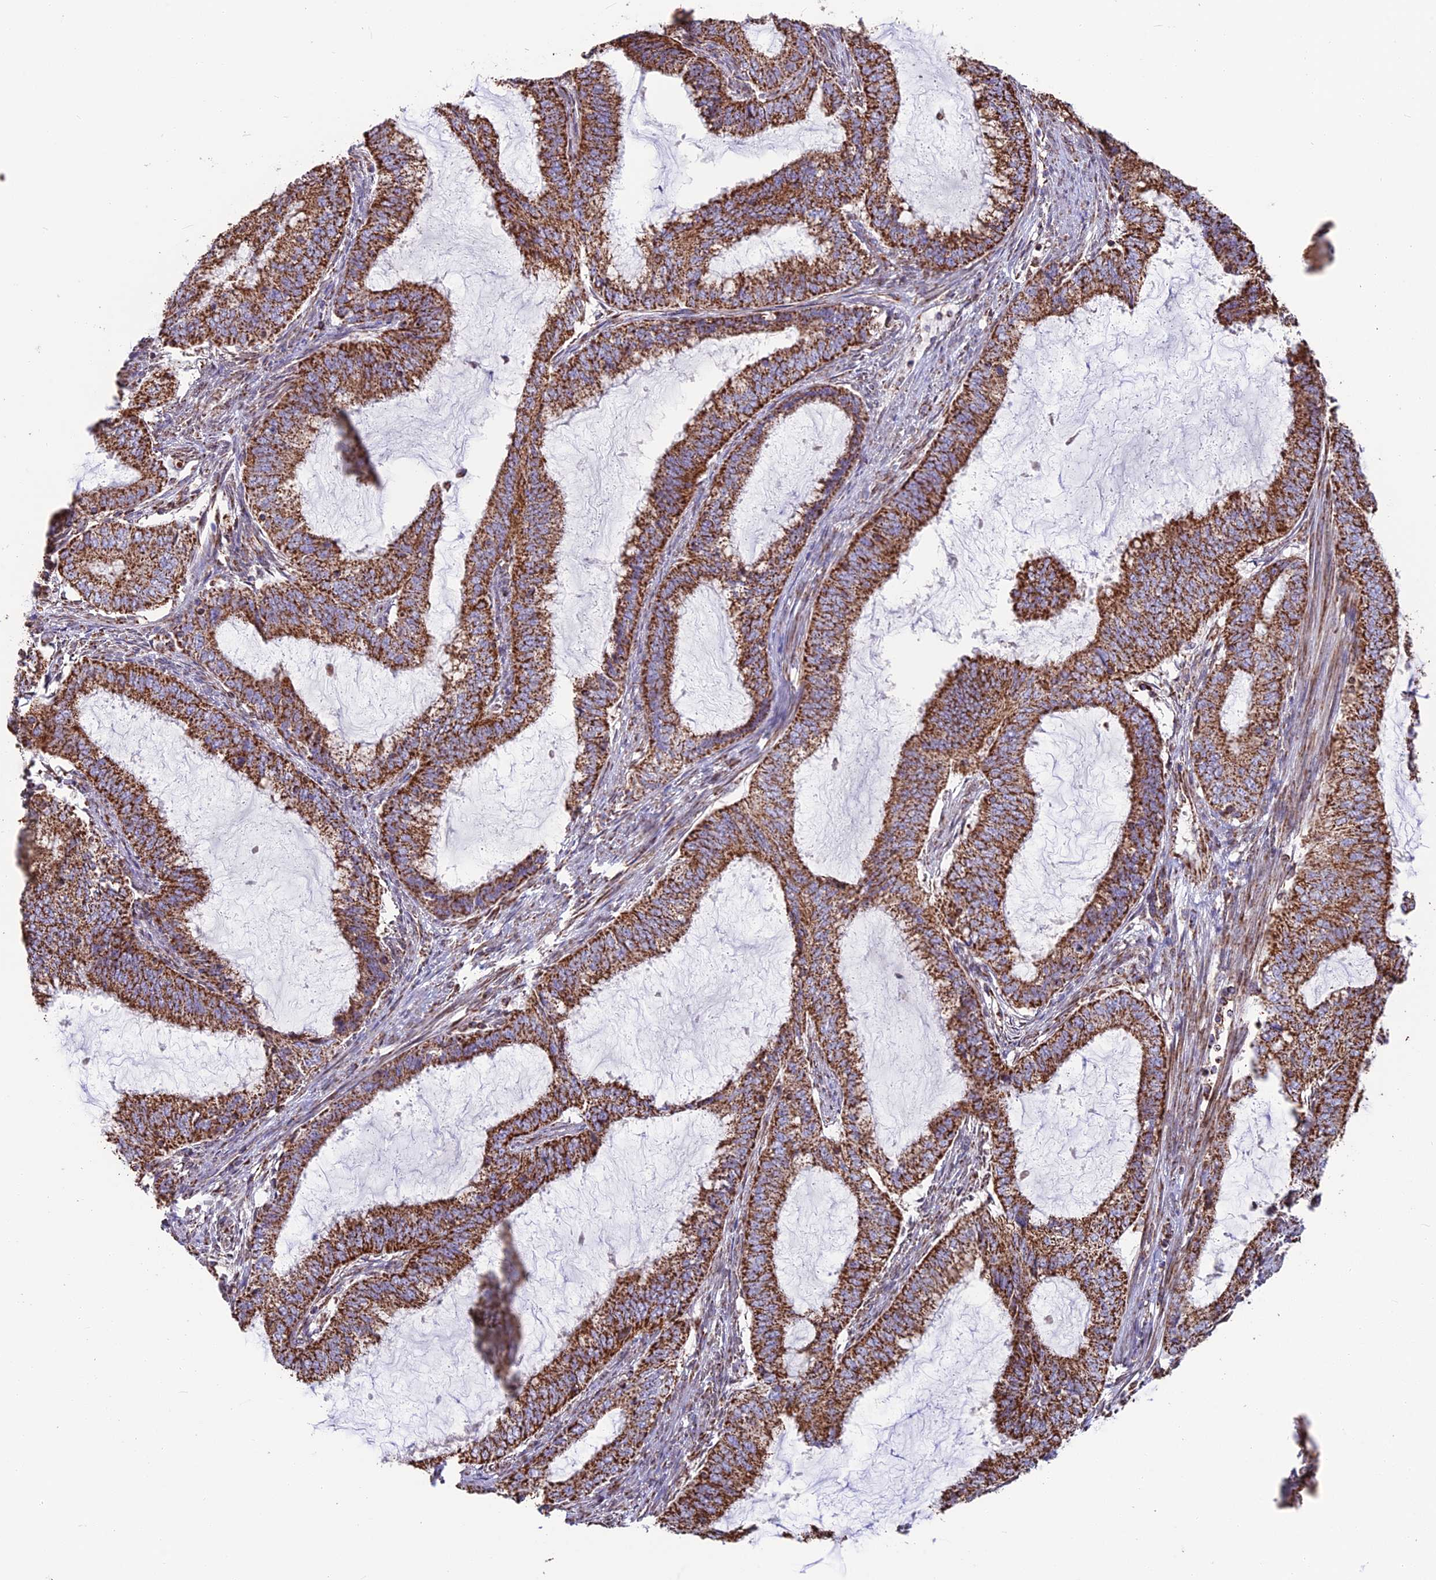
{"staining": {"intensity": "strong", "quantity": ">75%", "location": "cytoplasmic/membranous"}, "tissue": "endometrial cancer", "cell_type": "Tumor cells", "image_type": "cancer", "snomed": [{"axis": "morphology", "description": "Adenocarcinoma, NOS"}, {"axis": "topography", "description": "Endometrium"}], "caption": "The histopathology image displays a brown stain indicating the presence of a protein in the cytoplasmic/membranous of tumor cells in endometrial adenocarcinoma.", "gene": "CS", "patient": {"sex": "female", "age": 51}}